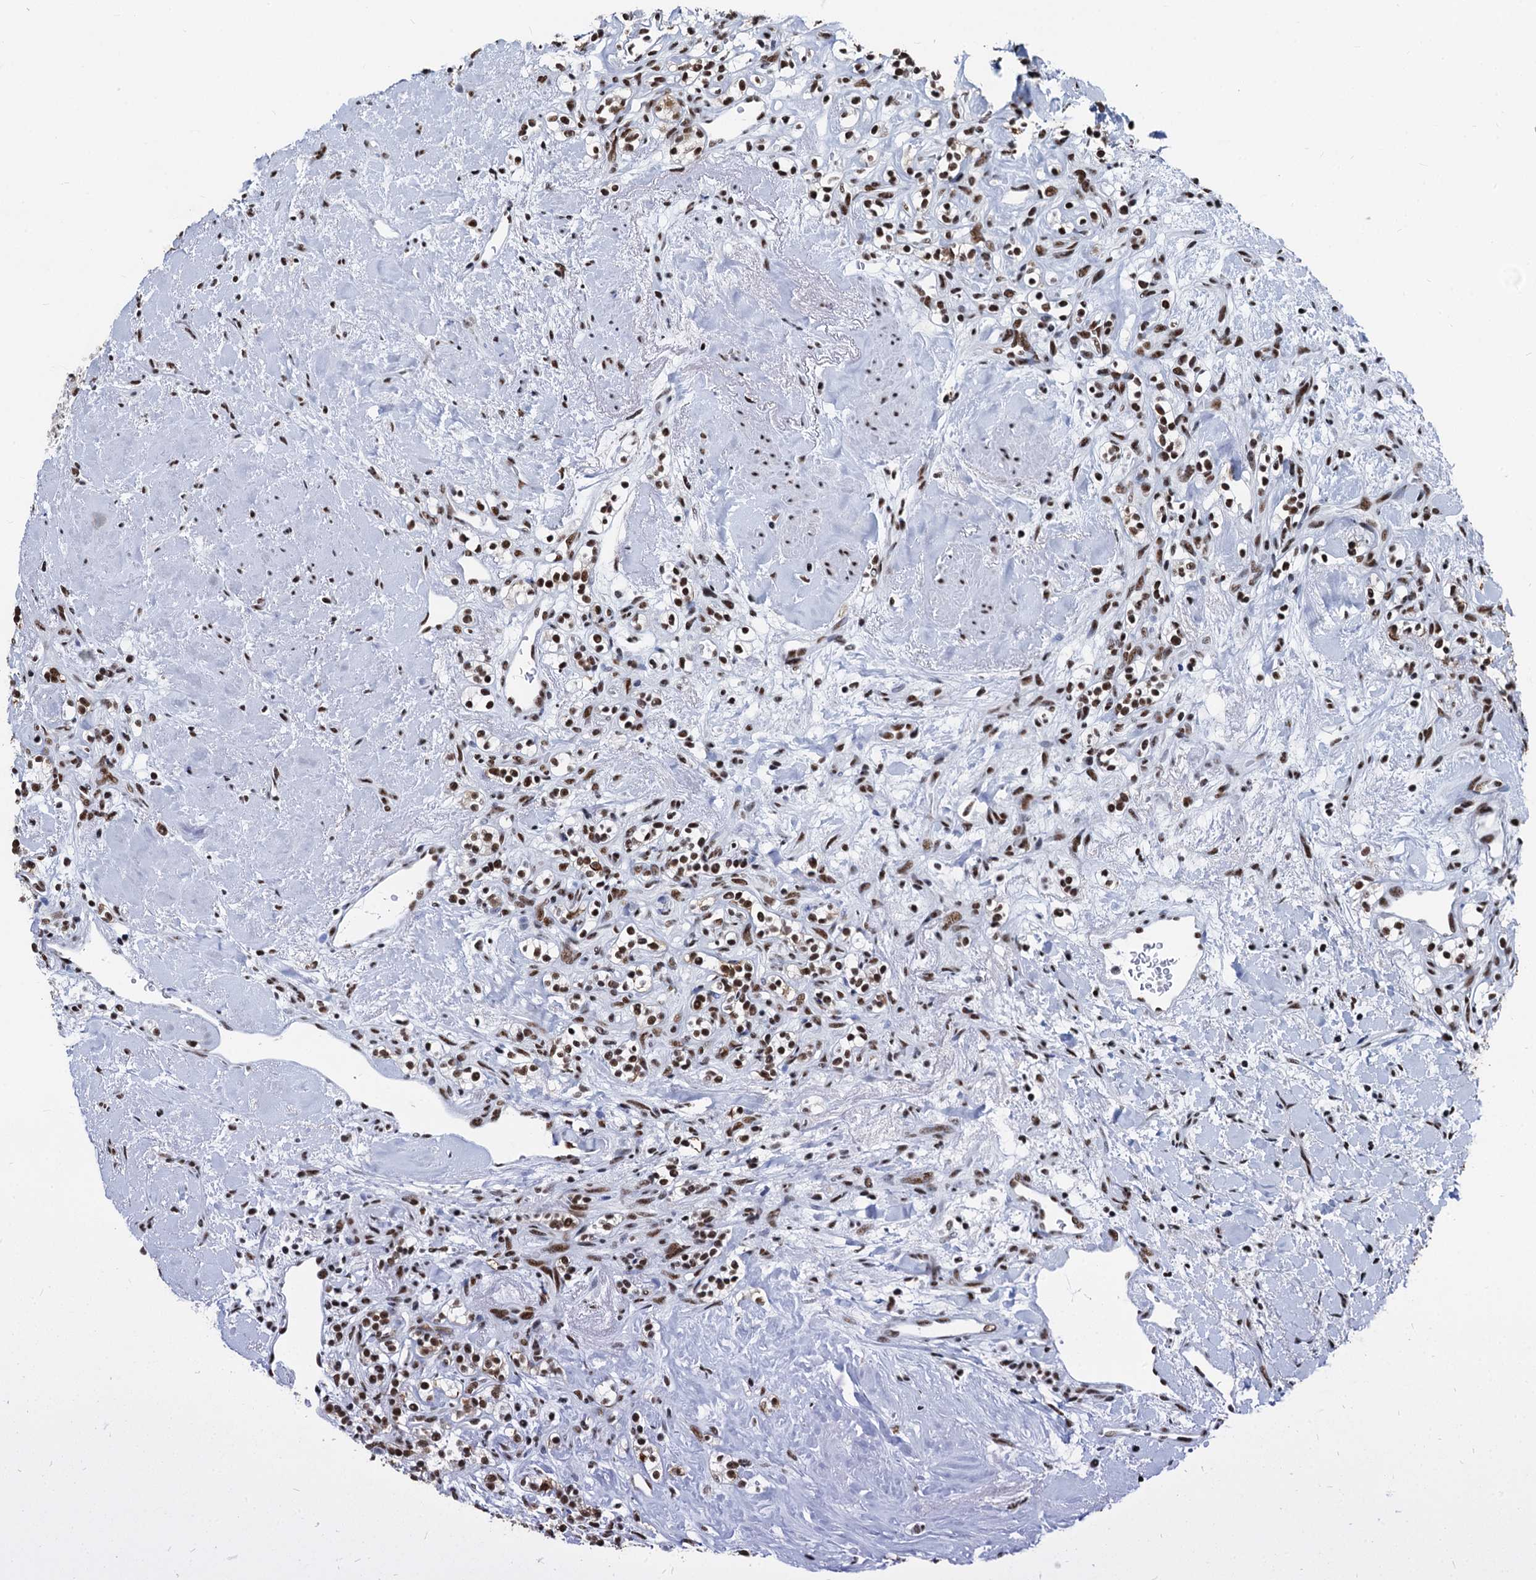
{"staining": {"intensity": "moderate", "quantity": ">75%", "location": "nuclear"}, "tissue": "renal cancer", "cell_type": "Tumor cells", "image_type": "cancer", "snomed": [{"axis": "morphology", "description": "Adenocarcinoma, NOS"}, {"axis": "topography", "description": "Kidney"}], "caption": "Renal cancer (adenocarcinoma) stained with a protein marker demonstrates moderate staining in tumor cells.", "gene": "DDX23", "patient": {"sex": "male", "age": 77}}